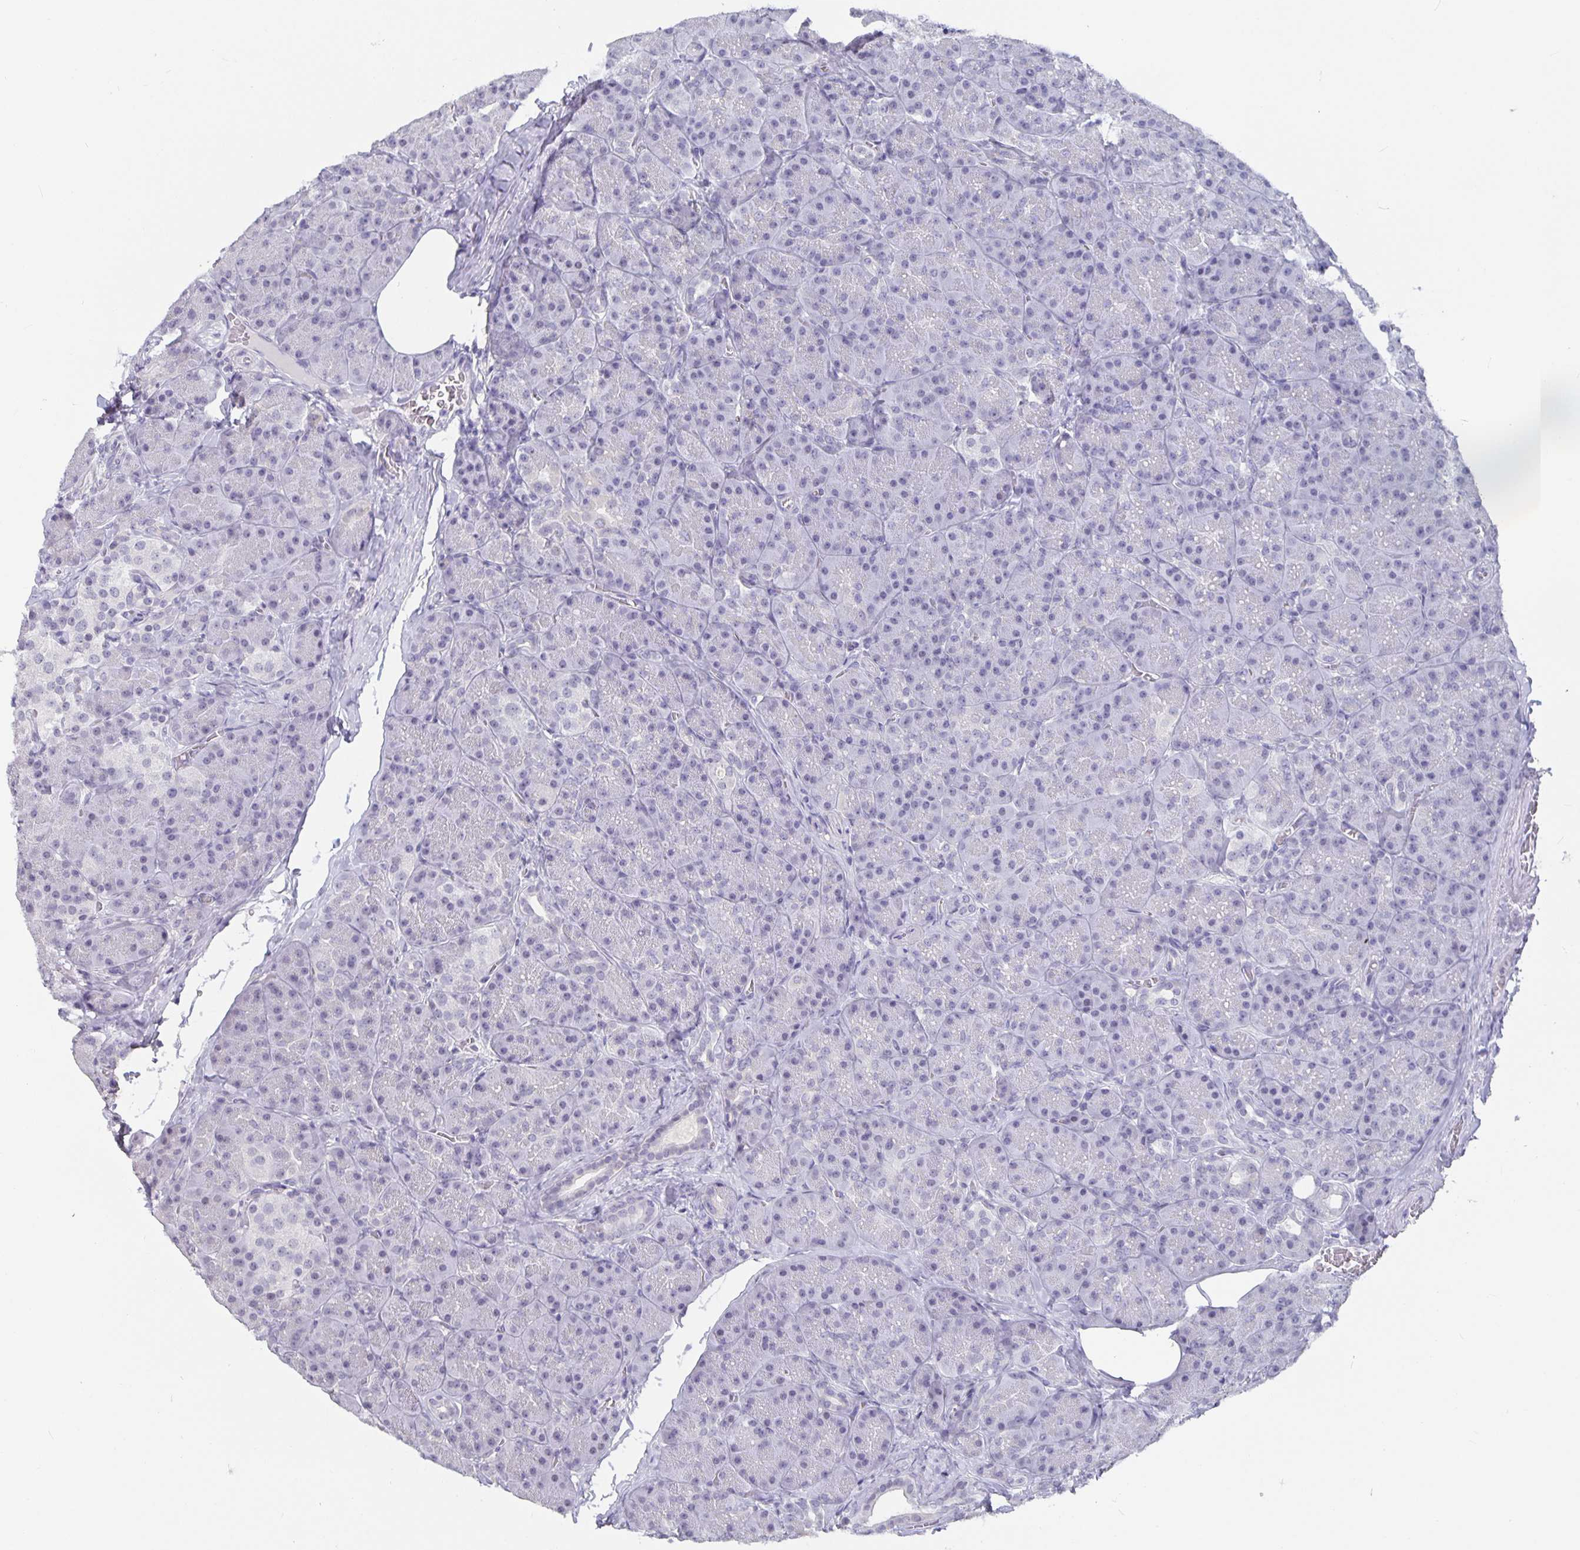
{"staining": {"intensity": "negative", "quantity": "none", "location": "none"}, "tissue": "pancreas", "cell_type": "Exocrine glandular cells", "image_type": "normal", "snomed": [{"axis": "morphology", "description": "Normal tissue, NOS"}, {"axis": "topography", "description": "Pancreas"}], "caption": "Immunohistochemistry (IHC) photomicrograph of unremarkable pancreas stained for a protein (brown), which demonstrates no staining in exocrine glandular cells.", "gene": "OLIG2", "patient": {"sex": "male", "age": 57}}